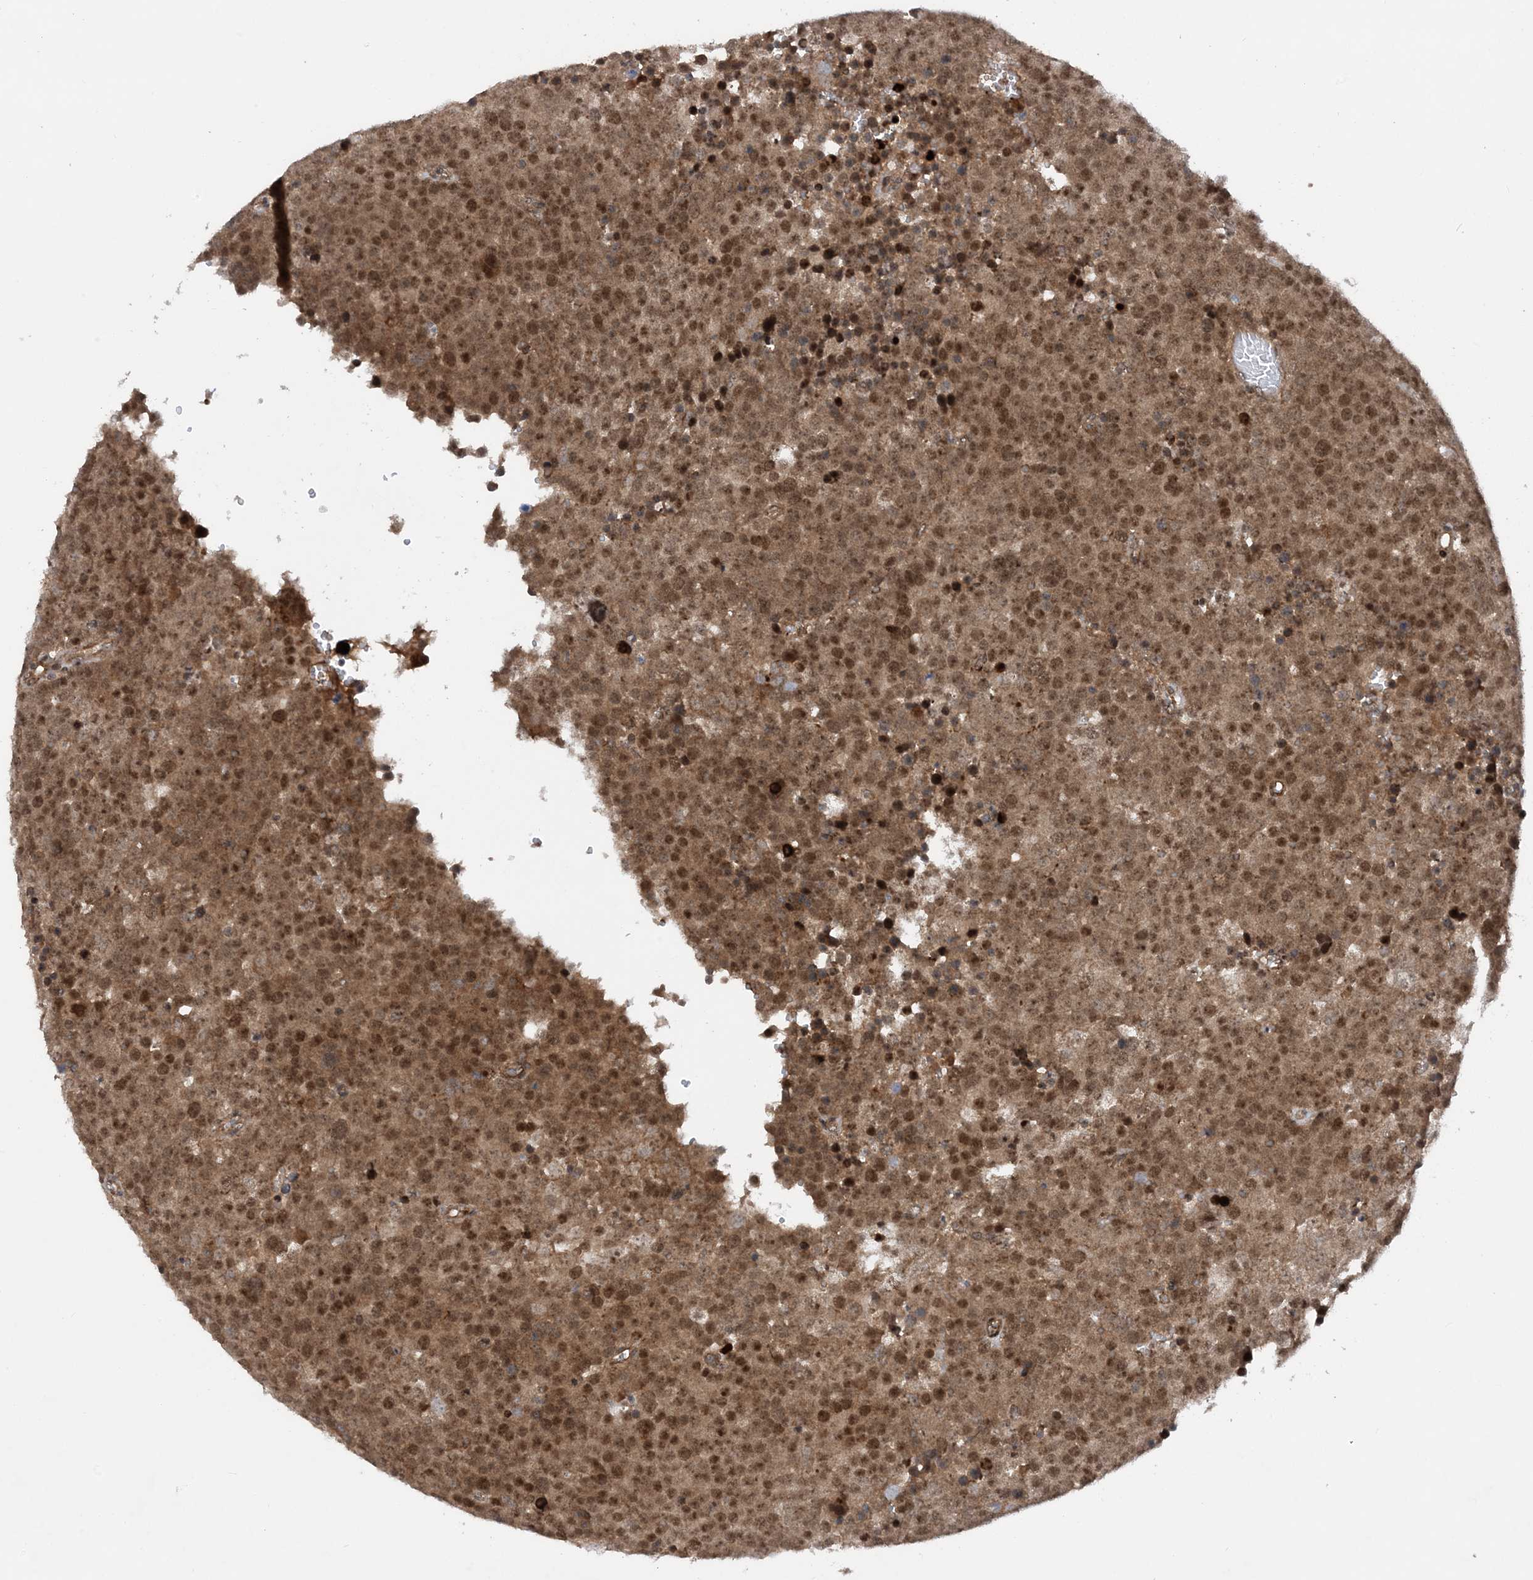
{"staining": {"intensity": "moderate", "quantity": ">75%", "location": "cytoplasmic/membranous,nuclear"}, "tissue": "testis cancer", "cell_type": "Tumor cells", "image_type": "cancer", "snomed": [{"axis": "morphology", "description": "Seminoma, NOS"}, {"axis": "topography", "description": "Testis"}], "caption": "IHC (DAB (3,3'-diaminobenzidine)) staining of testis seminoma shows moderate cytoplasmic/membranous and nuclear protein expression in about >75% of tumor cells.", "gene": "HEMK1", "patient": {"sex": "male", "age": 71}}